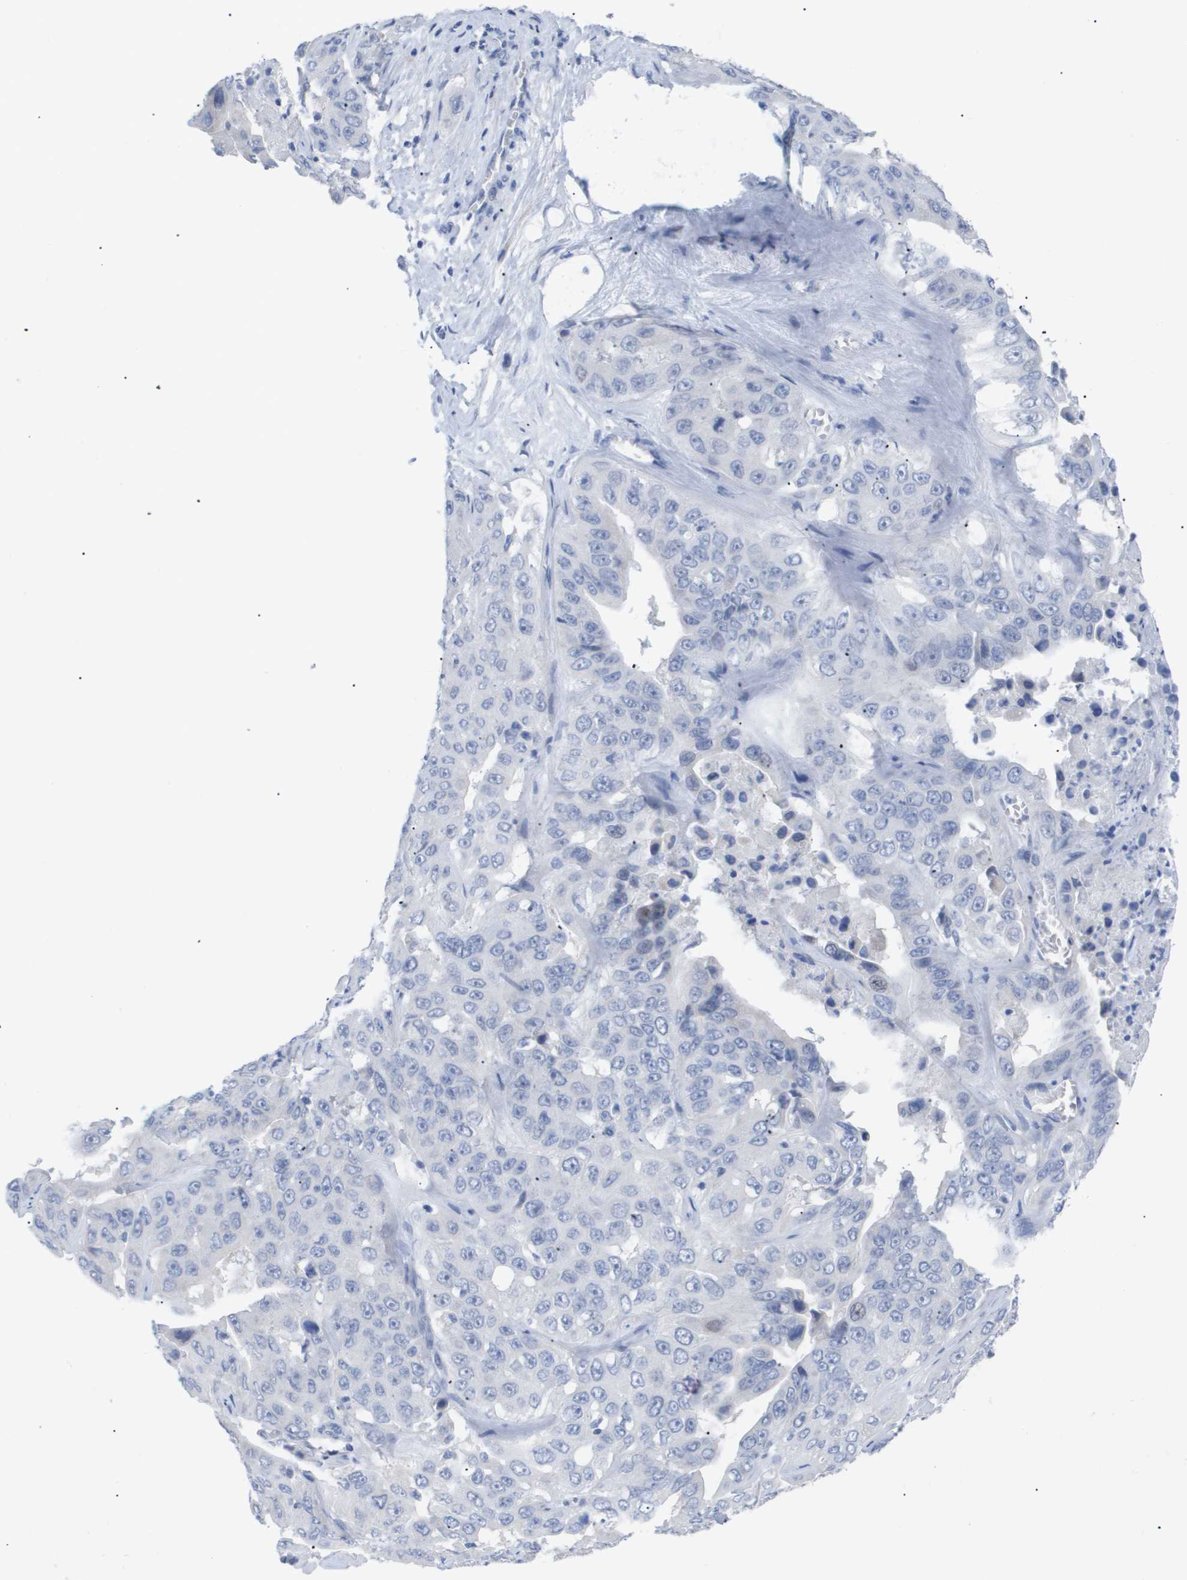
{"staining": {"intensity": "negative", "quantity": "none", "location": "none"}, "tissue": "liver cancer", "cell_type": "Tumor cells", "image_type": "cancer", "snomed": [{"axis": "morphology", "description": "Cholangiocarcinoma"}, {"axis": "topography", "description": "Liver"}], "caption": "Immunohistochemistry (IHC) of liver cancer (cholangiocarcinoma) exhibits no expression in tumor cells.", "gene": "CAV3", "patient": {"sex": "female", "age": 52}}